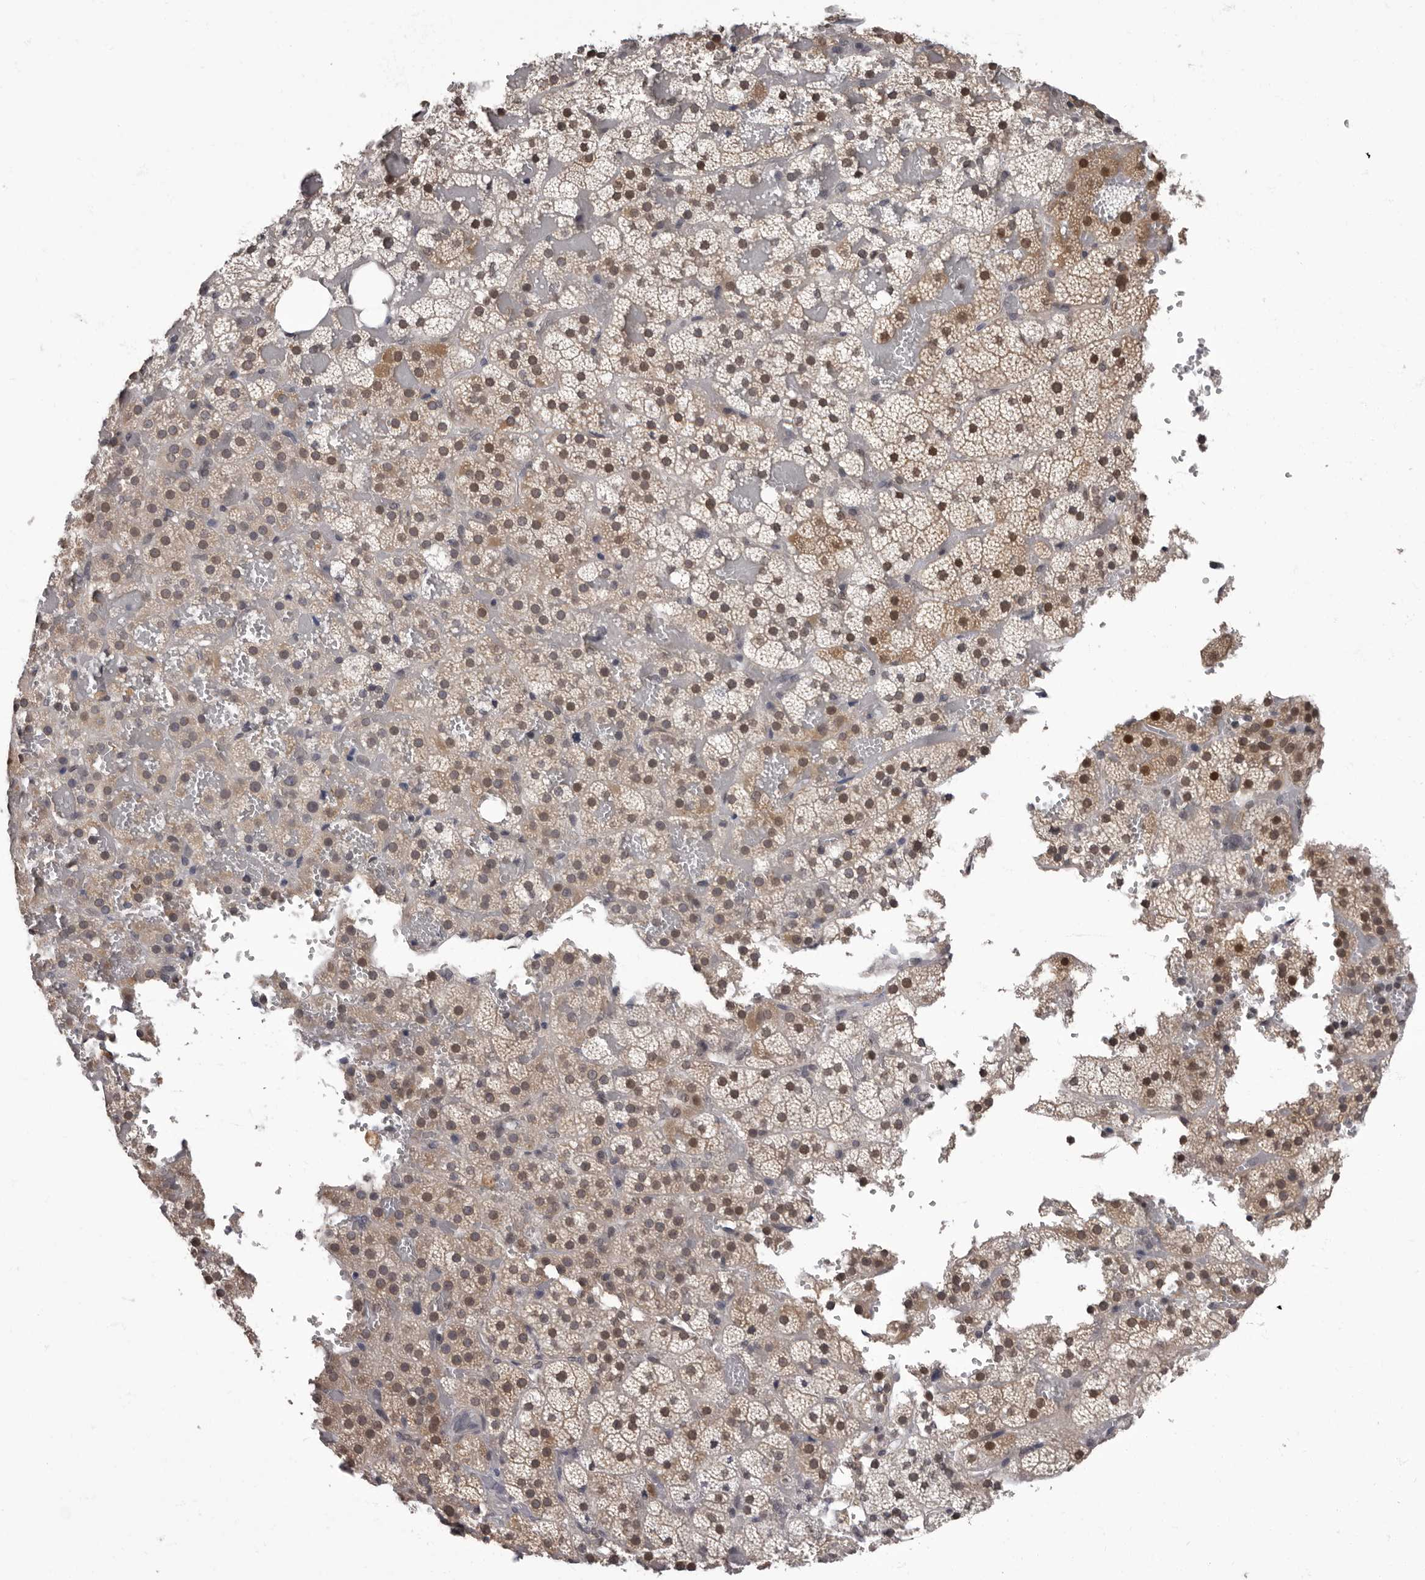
{"staining": {"intensity": "moderate", "quantity": ">75%", "location": "nuclear"}, "tissue": "adrenal gland", "cell_type": "Glandular cells", "image_type": "normal", "snomed": [{"axis": "morphology", "description": "Normal tissue, NOS"}, {"axis": "topography", "description": "Adrenal gland"}], "caption": "The histopathology image shows staining of benign adrenal gland, revealing moderate nuclear protein staining (brown color) within glandular cells.", "gene": "C1orf50", "patient": {"sex": "female", "age": 59}}